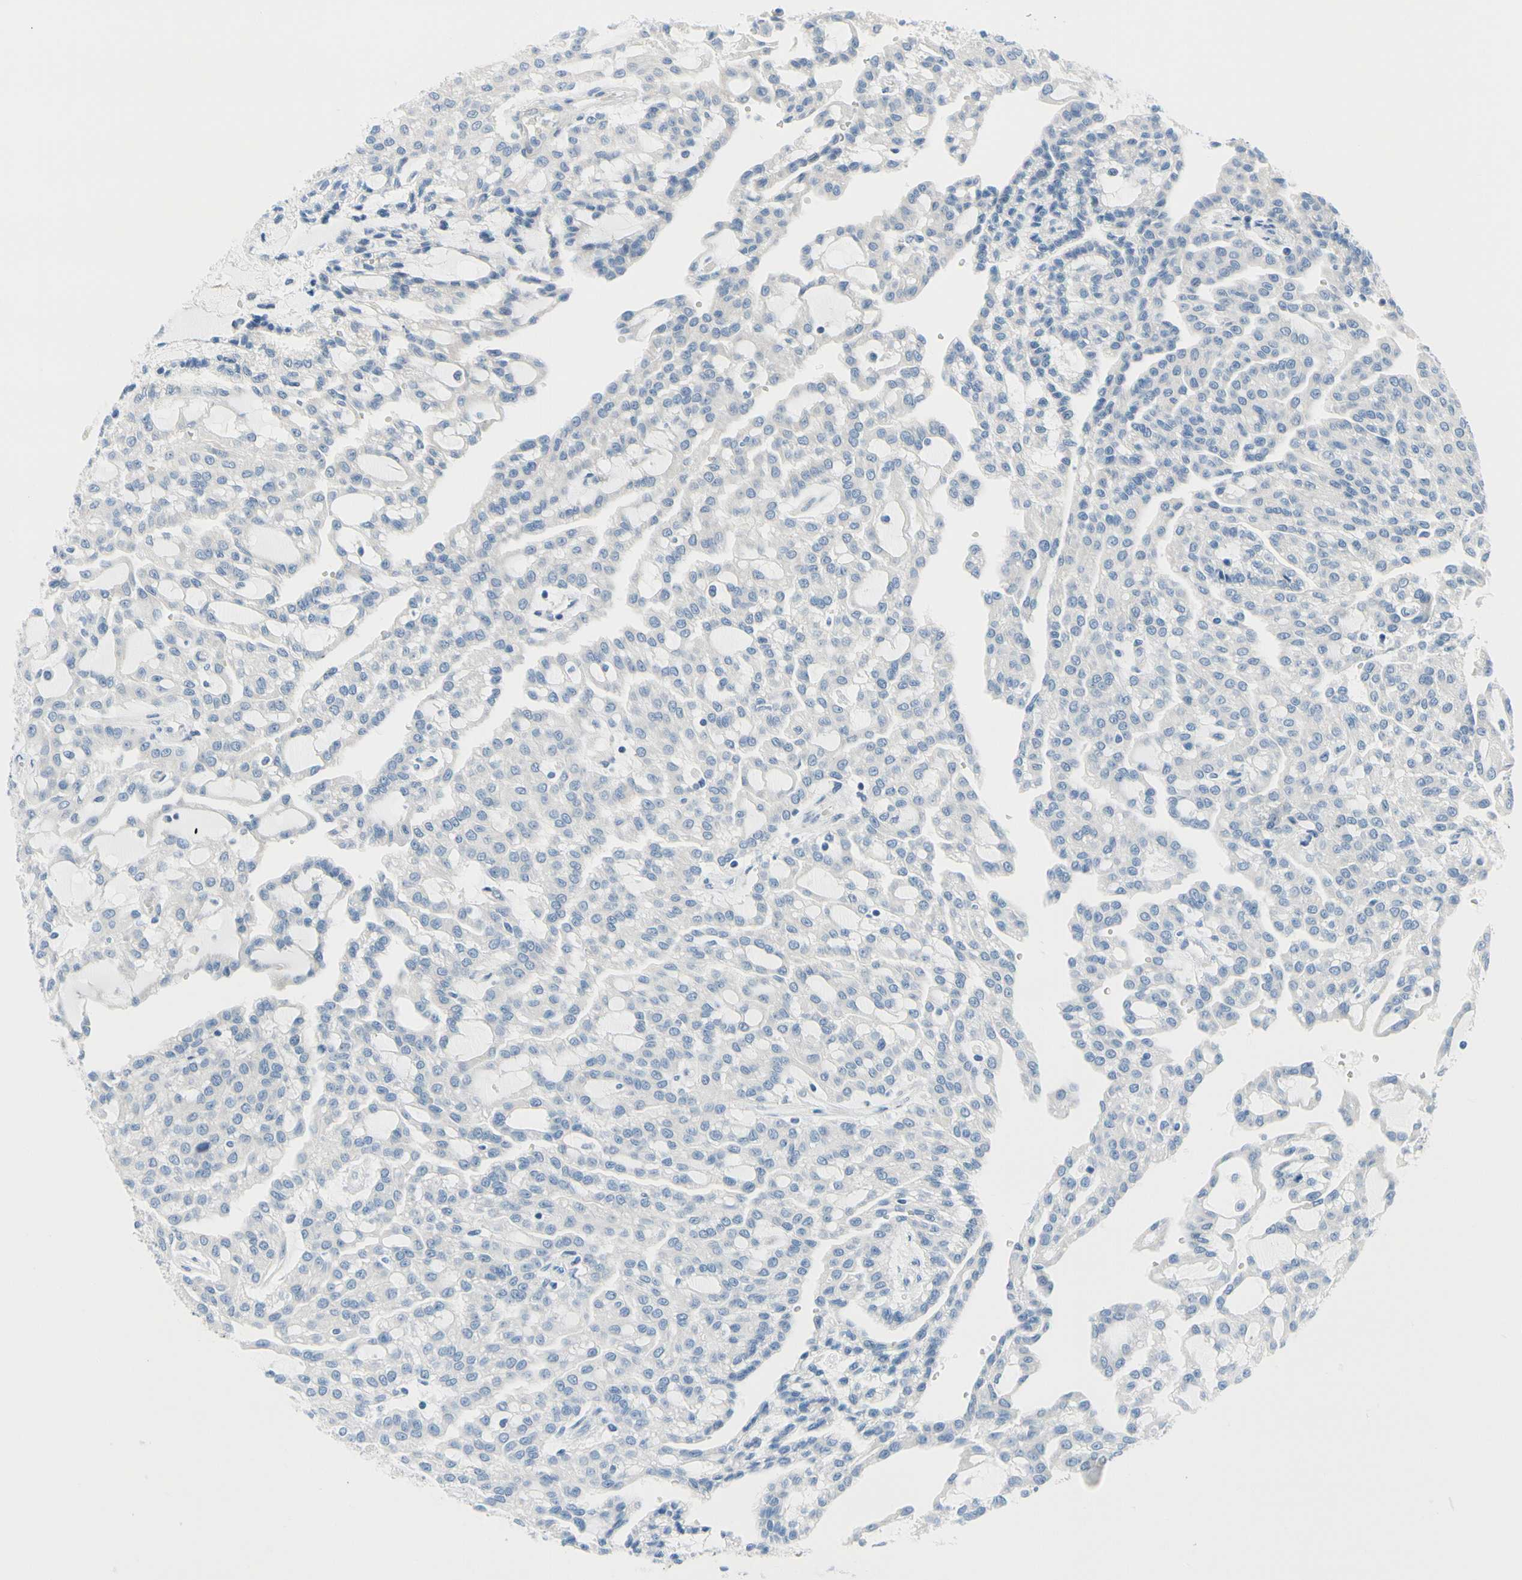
{"staining": {"intensity": "negative", "quantity": "none", "location": "none"}, "tissue": "renal cancer", "cell_type": "Tumor cells", "image_type": "cancer", "snomed": [{"axis": "morphology", "description": "Adenocarcinoma, NOS"}, {"axis": "topography", "description": "Kidney"}], "caption": "IHC histopathology image of neoplastic tissue: human adenocarcinoma (renal) stained with DAB (3,3'-diaminobenzidine) exhibits no significant protein expression in tumor cells.", "gene": "FCER2", "patient": {"sex": "male", "age": 63}}